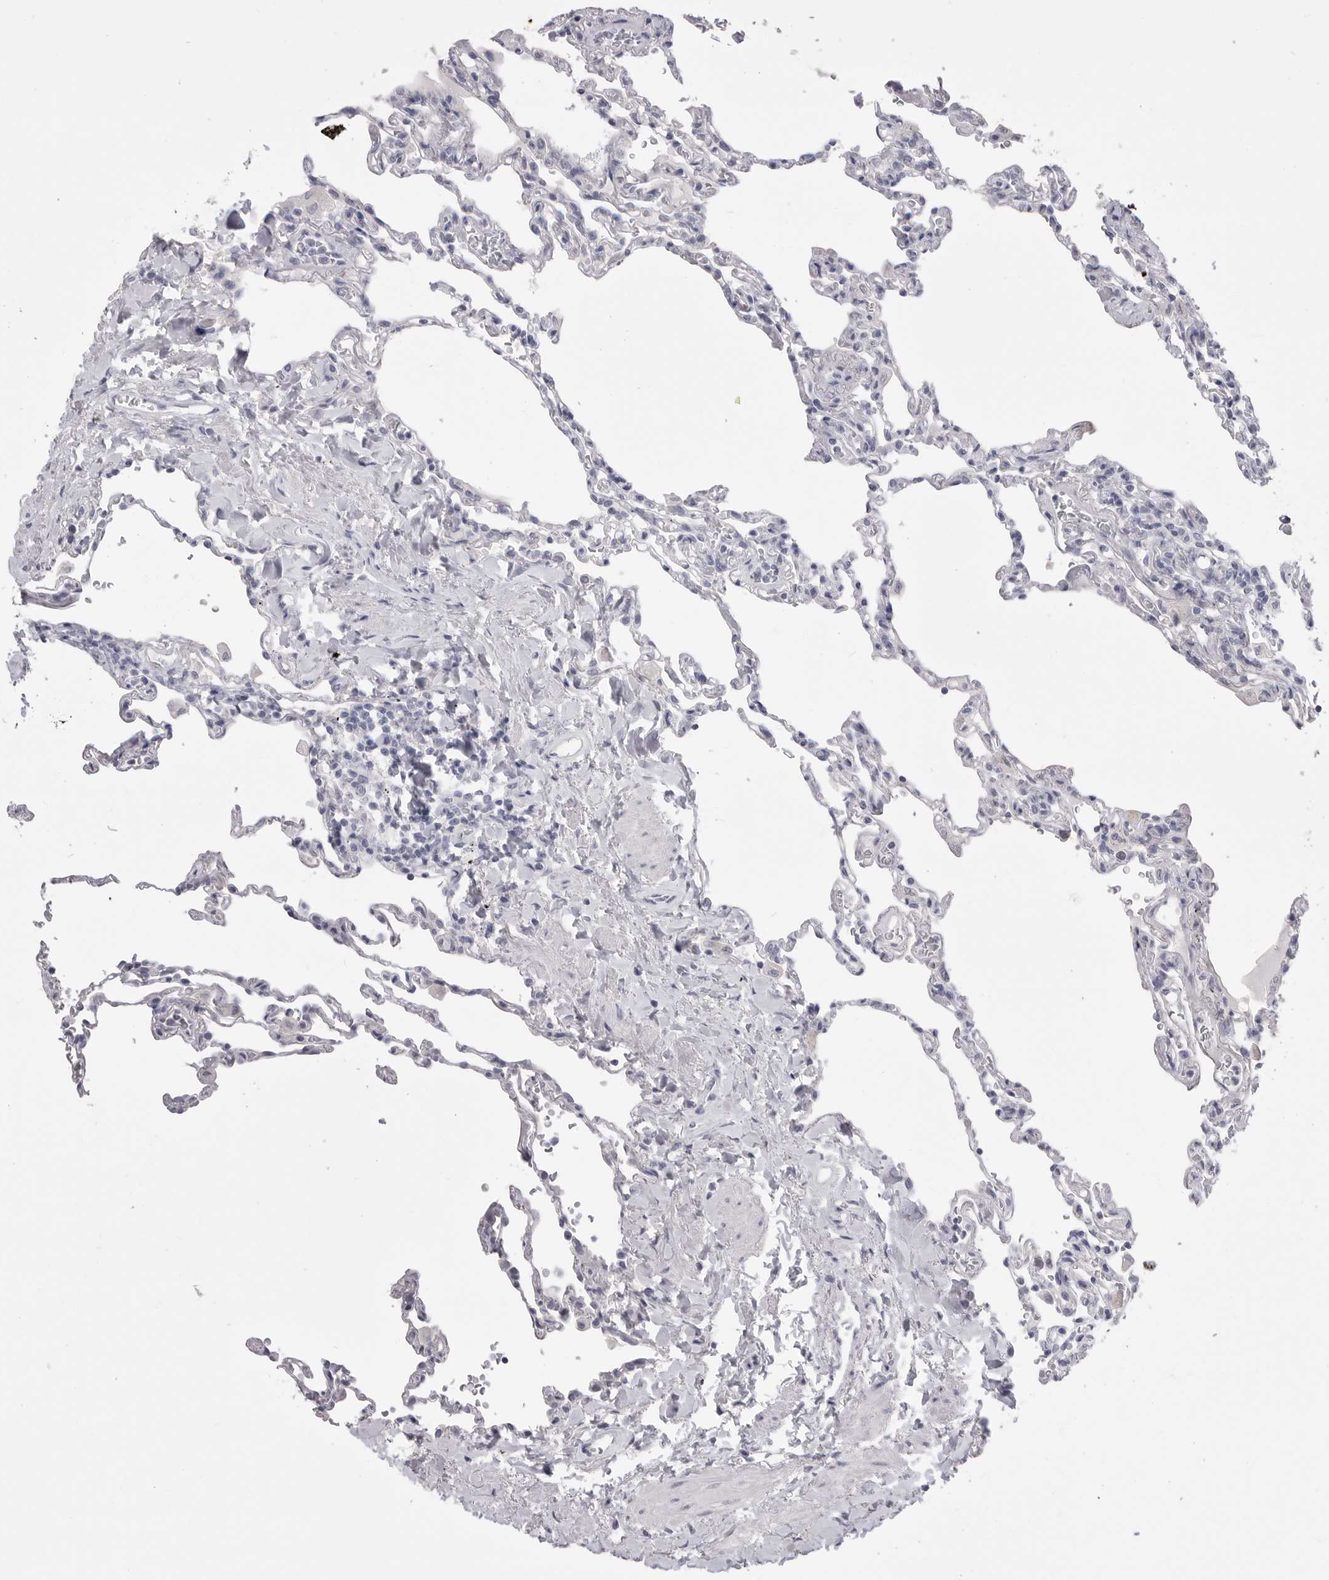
{"staining": {"intensity": "negative", "quantity": "none", "location": "none"}, "tissue": "lung", "cell_type": "Alveolar cells", "image_type": "normal", "snomed": [{"axis": "morphology", "description": "Normal tissue, NOS"}, {"axis": "topography", "description": "Lung"}], "caption": "High power microscopy image of an IHC micrograph of benign lung, revealing no significant staining in alveolar cells.", "gene": "CPB1", "patient": {"sex": "male", "age": 59}}